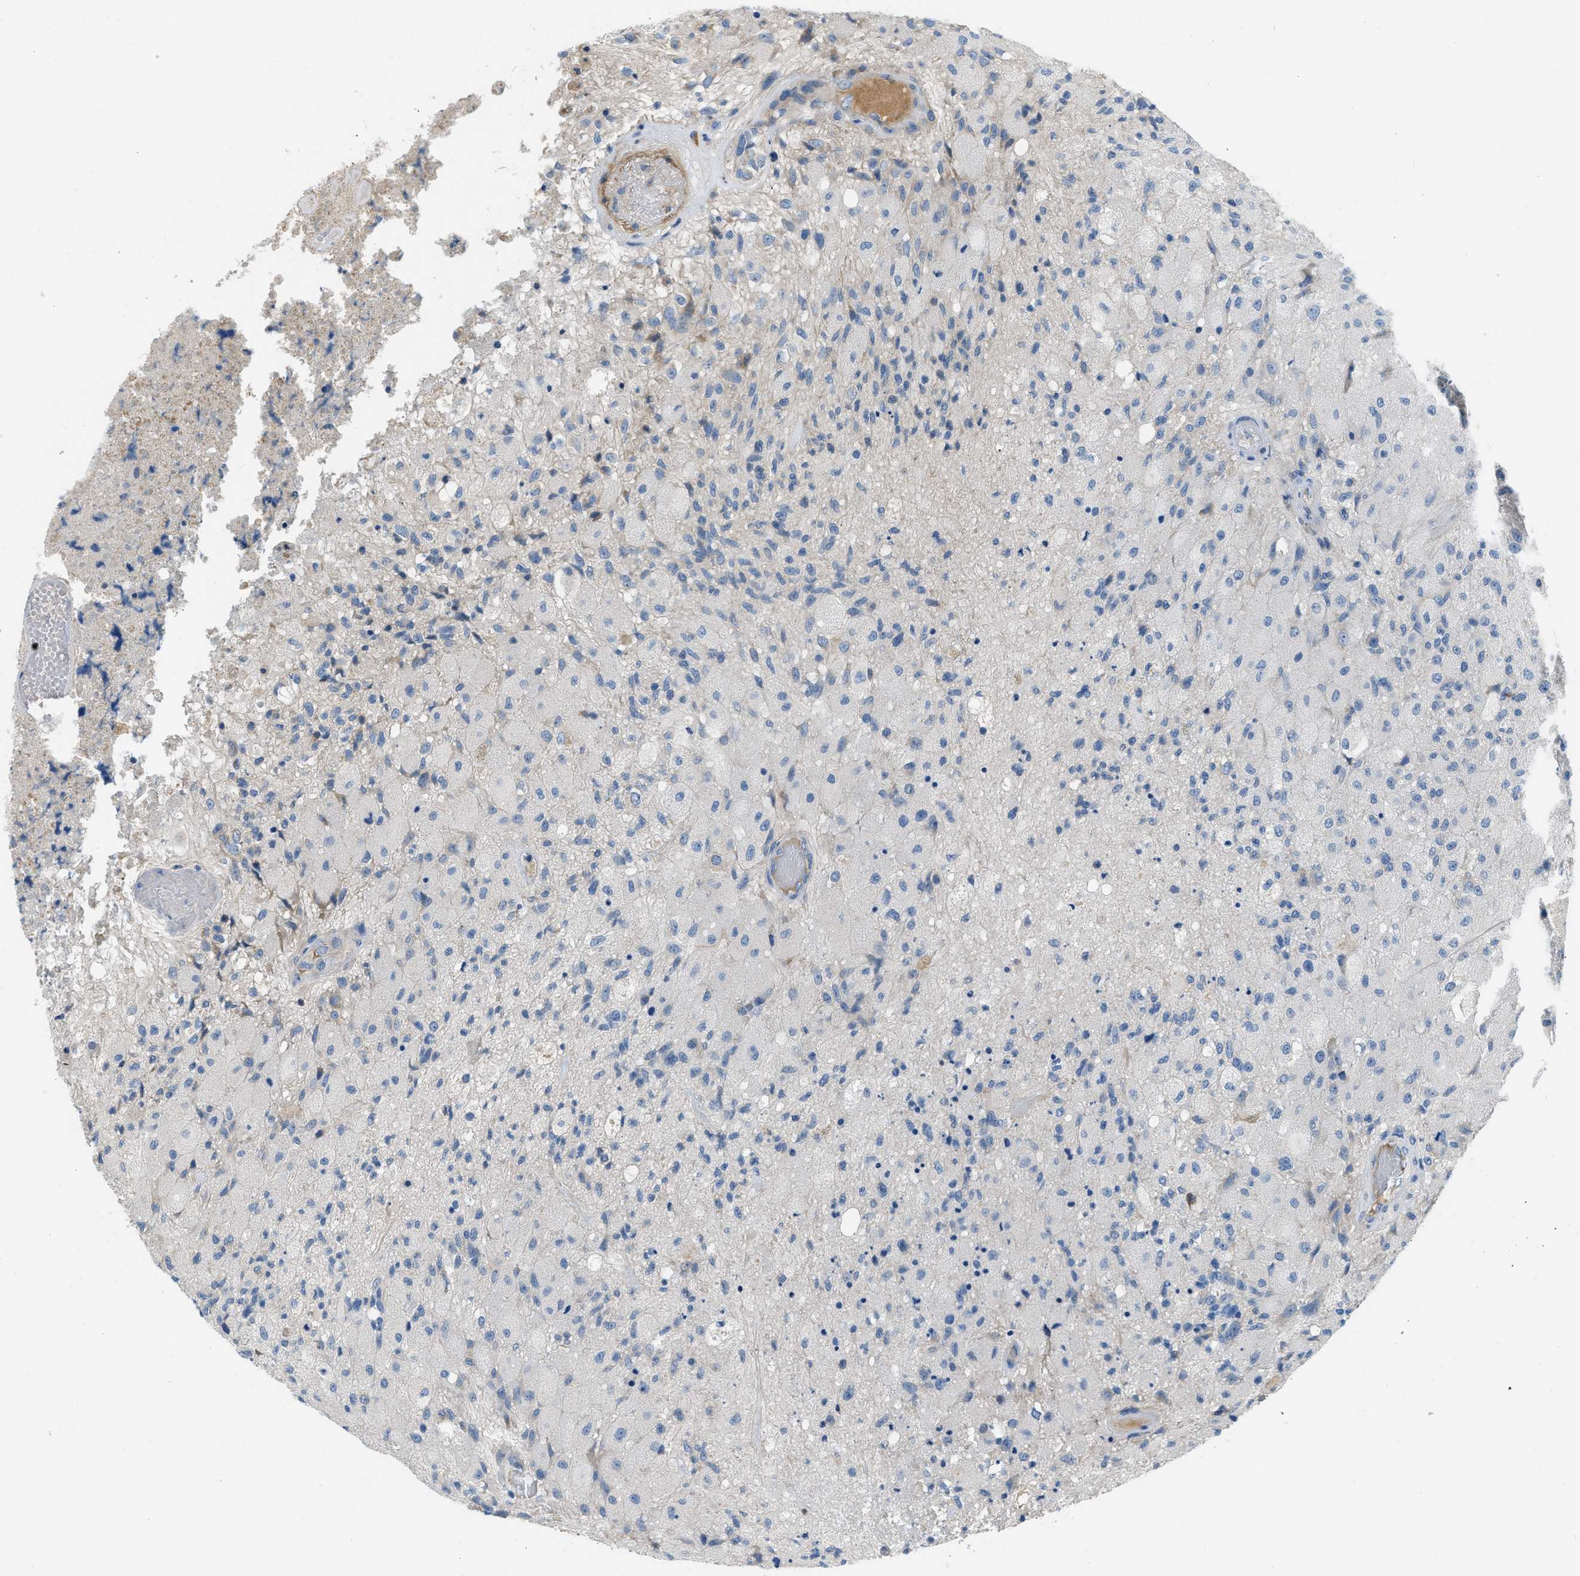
{"staining": {"intensity": "negative", "quantity": "none", "location": "none"}, "tissue": "glioma", "cell_type": "Tumor cells", "image_type": "cancer", "snomed": [{"axis": "morphology", "description": "Normal tissue, NOS"}, {"axis": "morphology", "description": "Glioma, malignant, High grade"}, {"axis": "topography", "description": "Cerebral cortex"}], "caption": "An immunohistochemistry histopathology image of glioma is shown. There is no staining in tumor cells of glioma. (DAB (3,3'-diaminobenzidine) IHC visualized using brightfield microscopy, high magnification).", "gene": "COL15A1", "patient": {"sex": "male", "age": 77}}